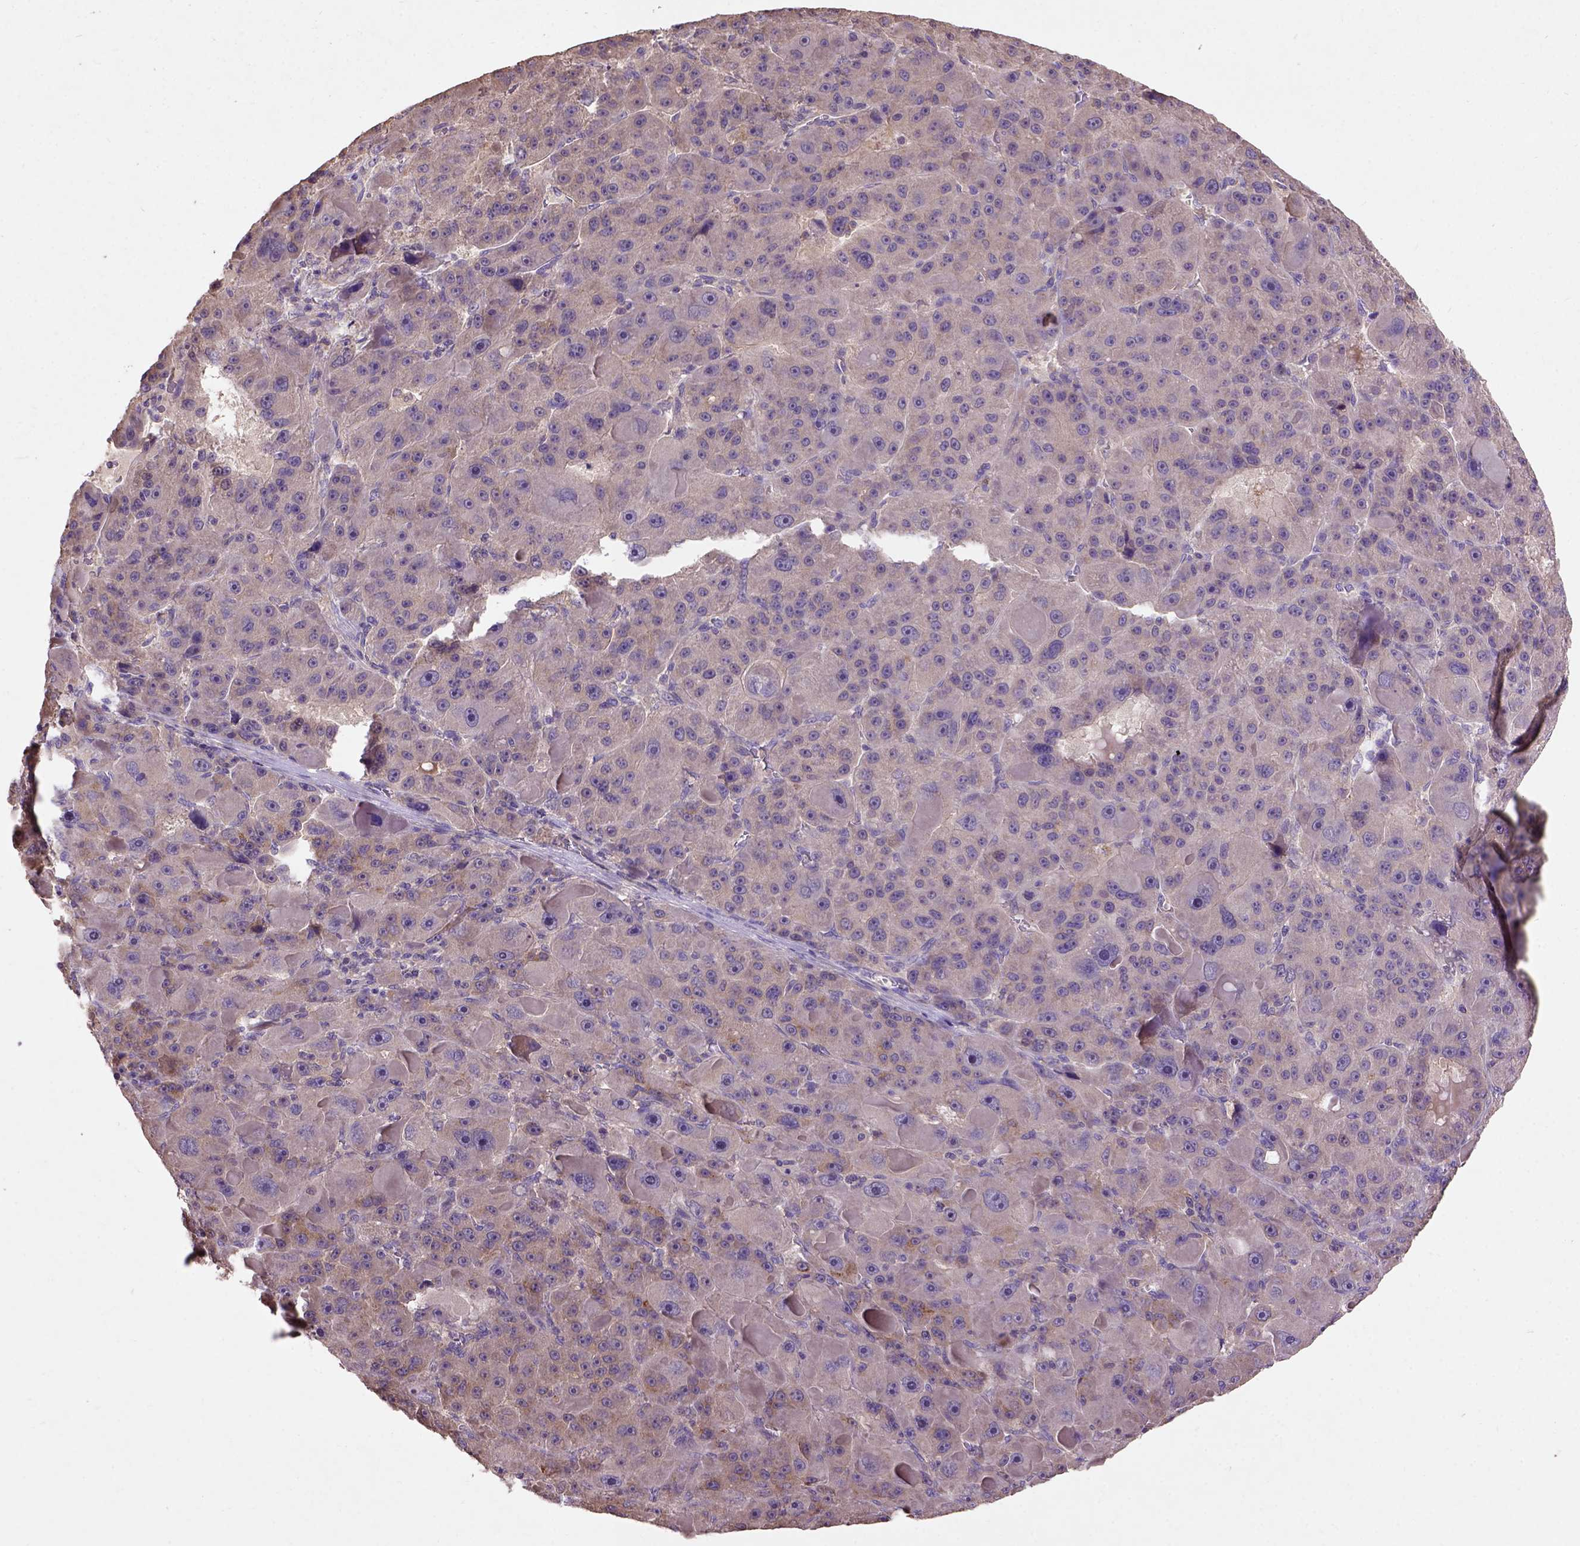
{"staining": {"intensity": "weak", "quantity": ">75%", "location": "cytoplasmic/membranous"}, "tissue": "liver cancer", "cell_type": "Tumor cells", "image_type": "cancer", "snomed": [{"axis": "morphology", "description": "Carcinoma, Hepatocellular, NOS"}, {"axis": "topography", "description": "Liver"}], "caption": "Tumor cells show weak cytoplasmic/membranous staining in about >75% of cells in liver cancer (hepatocellular carcinoma). Using DAB (brown) and hematoxylin (blue) stains, captured at high magnification using brightfield microscopy.", "gene": "KBTBD8", "patient": {"sex": "male", "age": 76}}